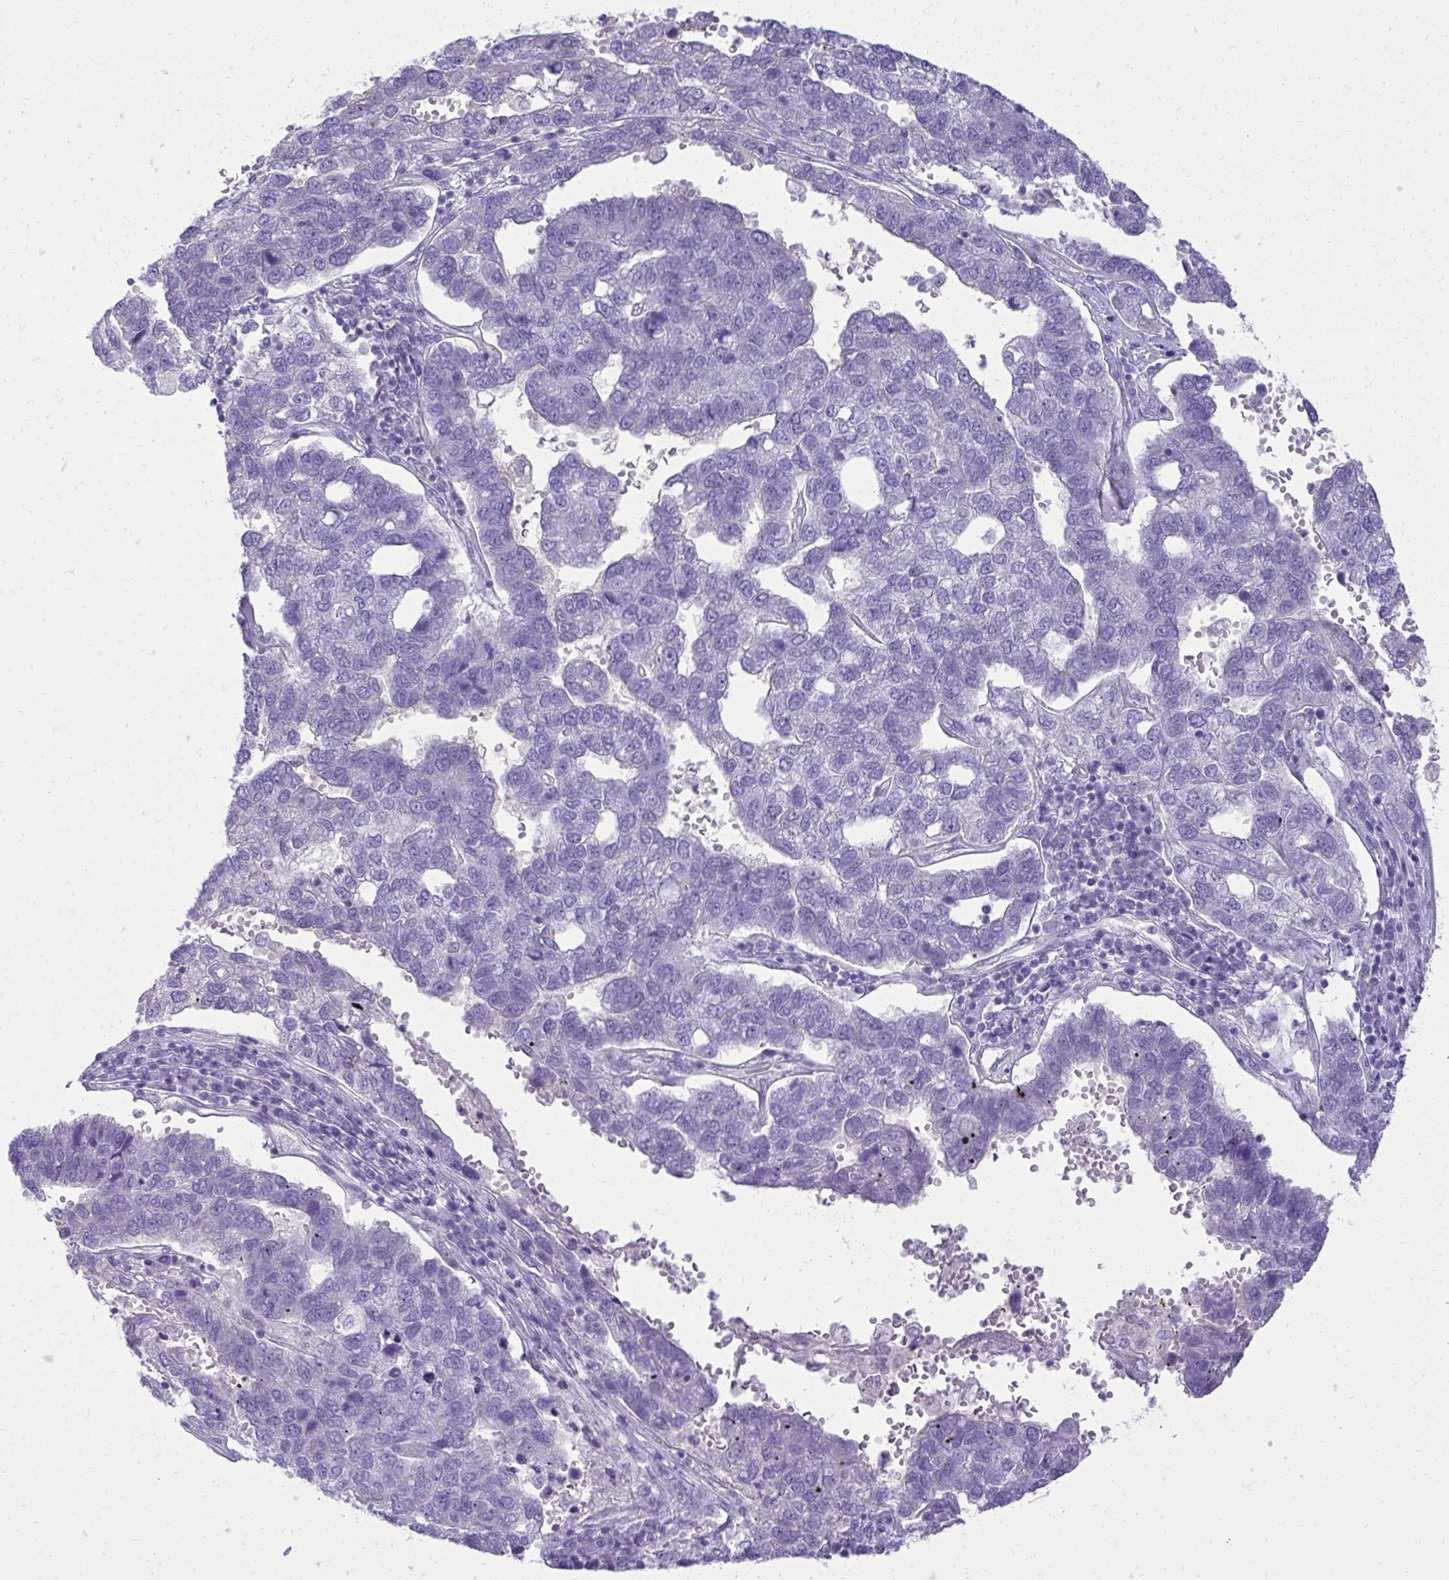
{"staining": {"intensity": "negative", "quantity": "none", "location": "none"}, "tissue": "pancreatic cancer", "cell_type": "Tumor cells", "image_type": "cancer", "snomed": [{"axis": "morphology", "description": "Adenocarcinoma, NOS"}, {"axis": "topography", "description": "Pancreas"}], "caption": "The photomicrograph shows no significant expression in tumor cells of adenocarcinoma (pancreatic). (DAB immunohistochemistry visualized using brightfield microscopy, high magnification).", "gene": "PITPNM3", "patient": {"sex": "female", "age": 61}}